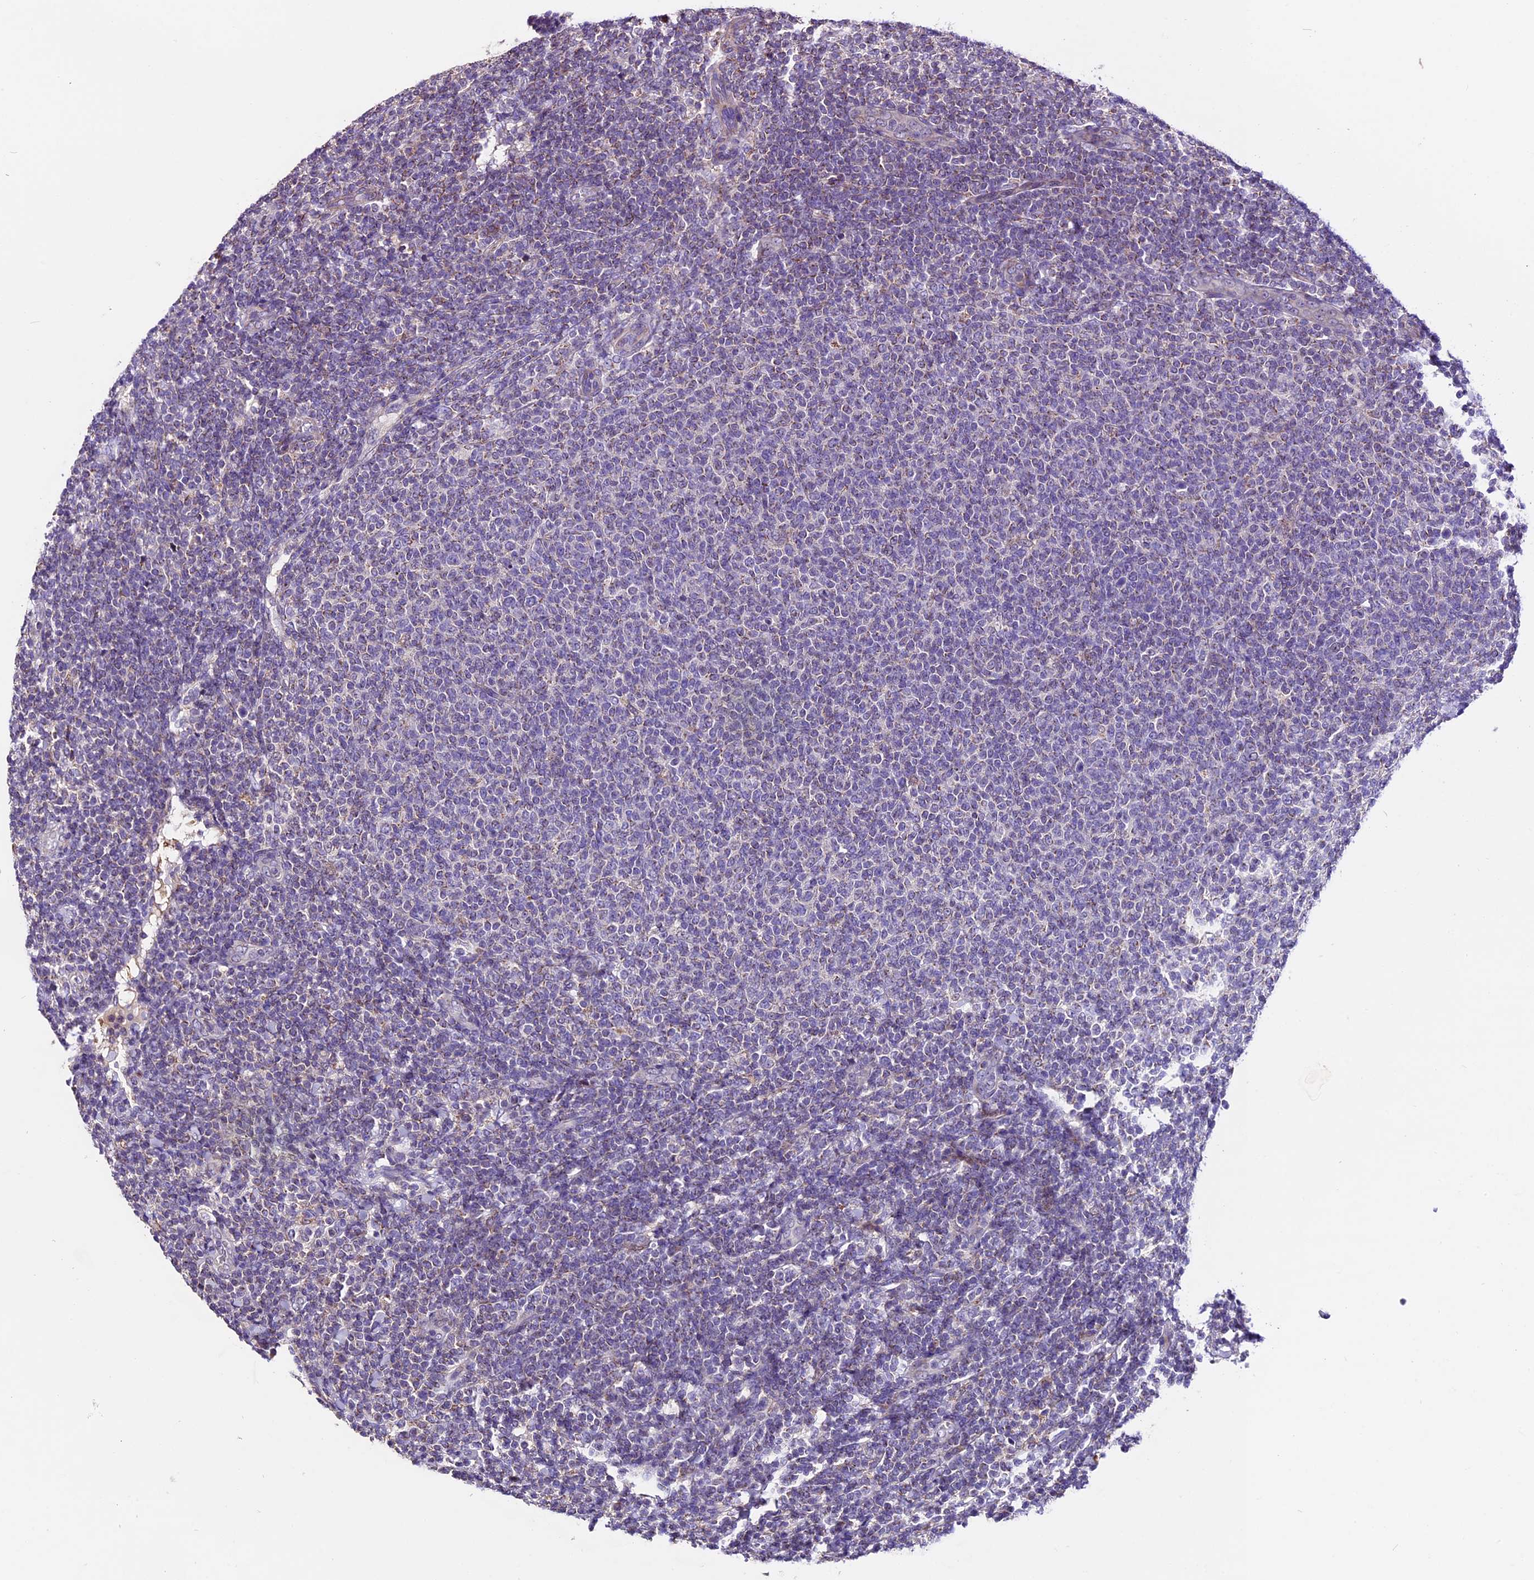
{"staining": {"intensity": "negative", "quantity": "none", "location": "none"}, "tissue": "lymphoma", "cell_type": "Tumor cells", "image_type": "cancer", "snomed": [{"axis": "morphology", "description": "Malignant lymphoma, non-Hodgkin's type, Low grade"}, {"axis": "topography", "description": "Lymph node"}], "caption": "A photomicrograph of human lymphoma is negative for staining in tumor cells. (DAB immunohistochemistry visualized using brightfield microscopy, high magnification).", "gene": "DDX28", "patient": {"sex": "male", "age": 66}}